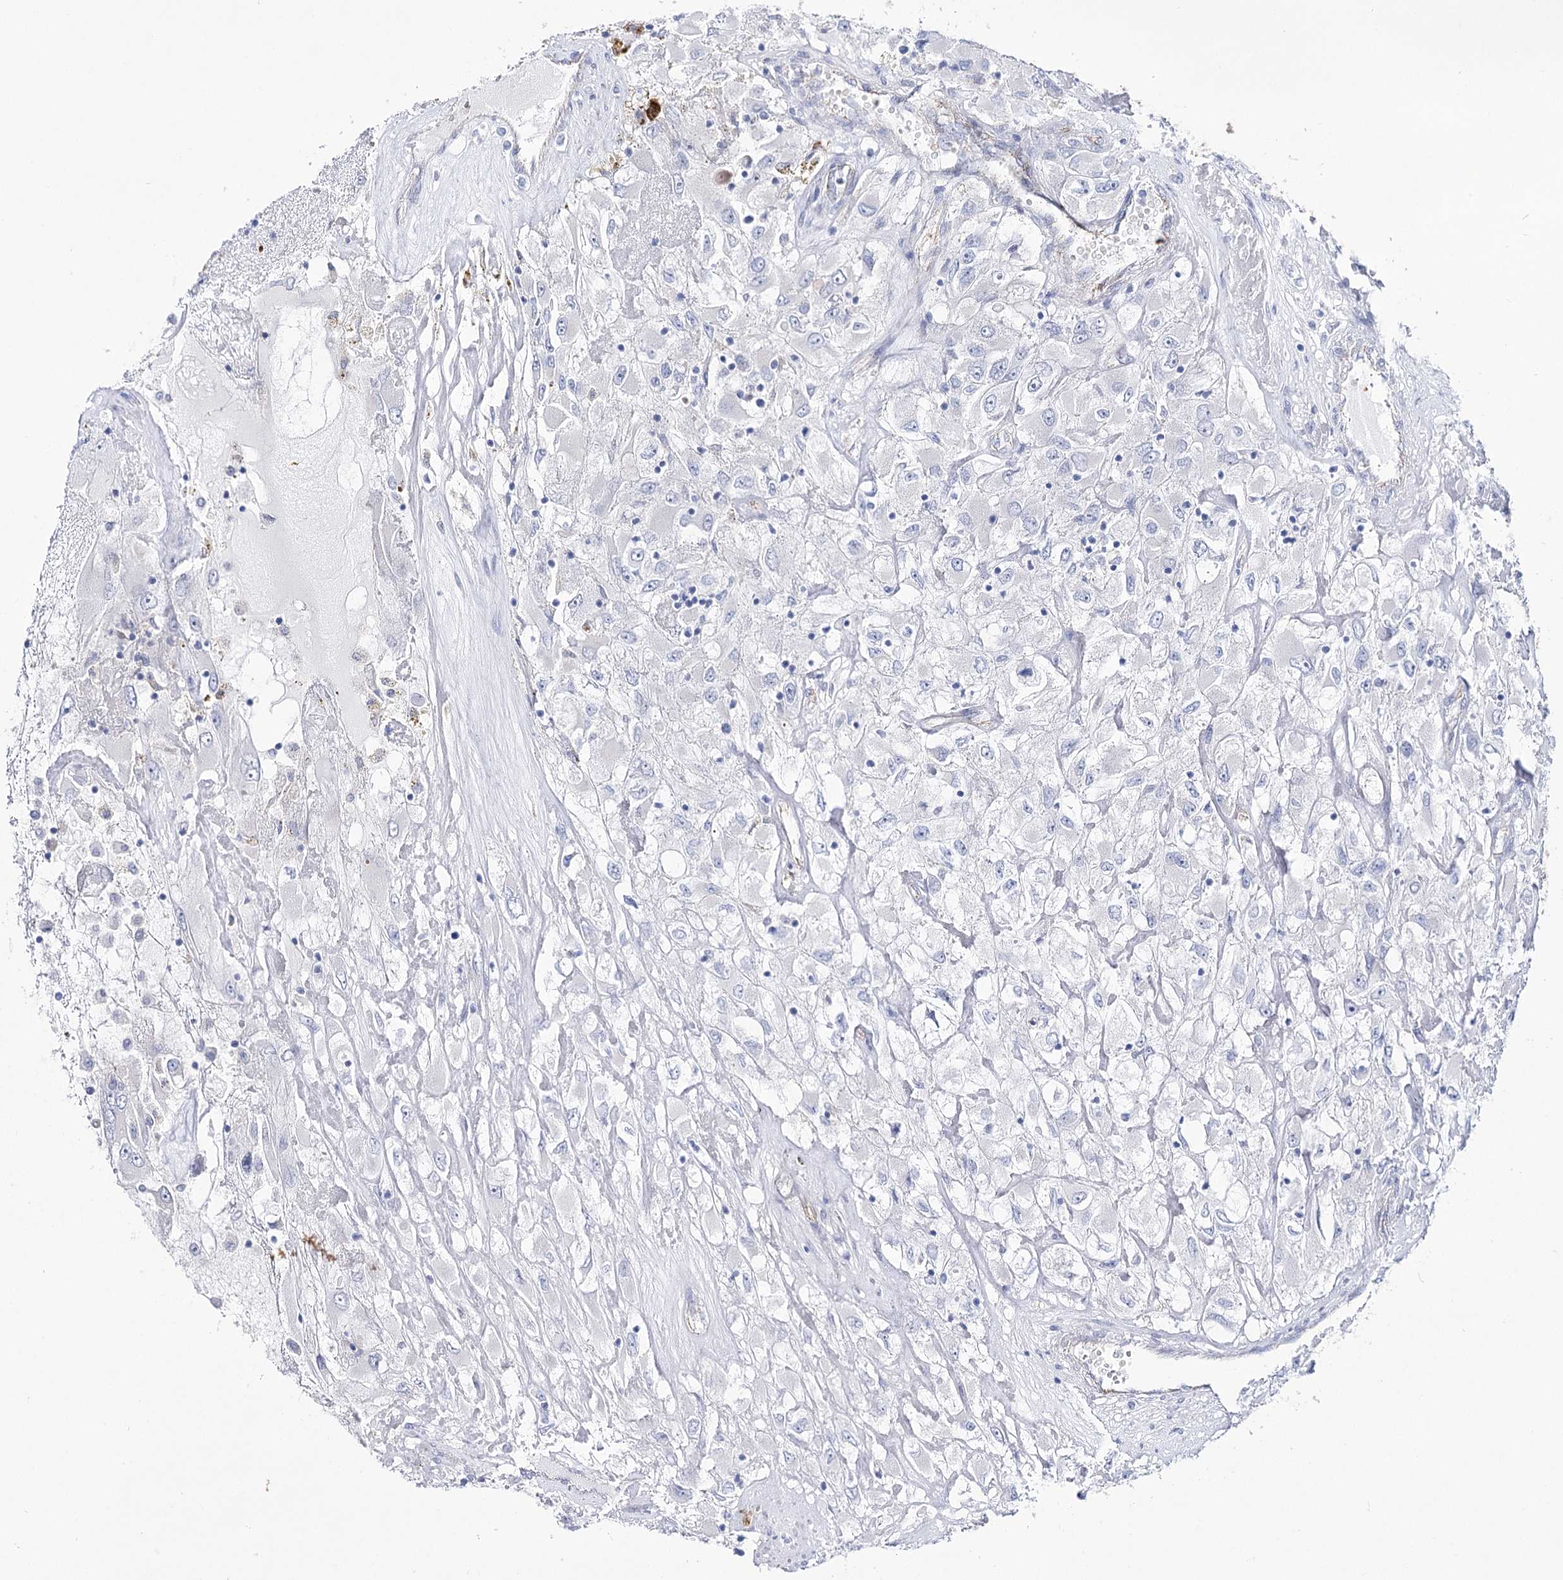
{"staining": {"intensity": "negative", "quantity": "none", "location": "none"}, "tissue": "renal cancer", "cell_type": "Tumor cells", "image_type": "cancer", "snomed": [{"axis": "morphology", "description": "Adenocarcinoma, NOS"}, {"axis": "topography", "description": "Kidney"}], "caption": "This is an immunohistochemistry micrograph of human renal cancer. There is no expression in tumor cells.", "gene": "NRAP", "patient": {"sex": "female", "age": 52}}